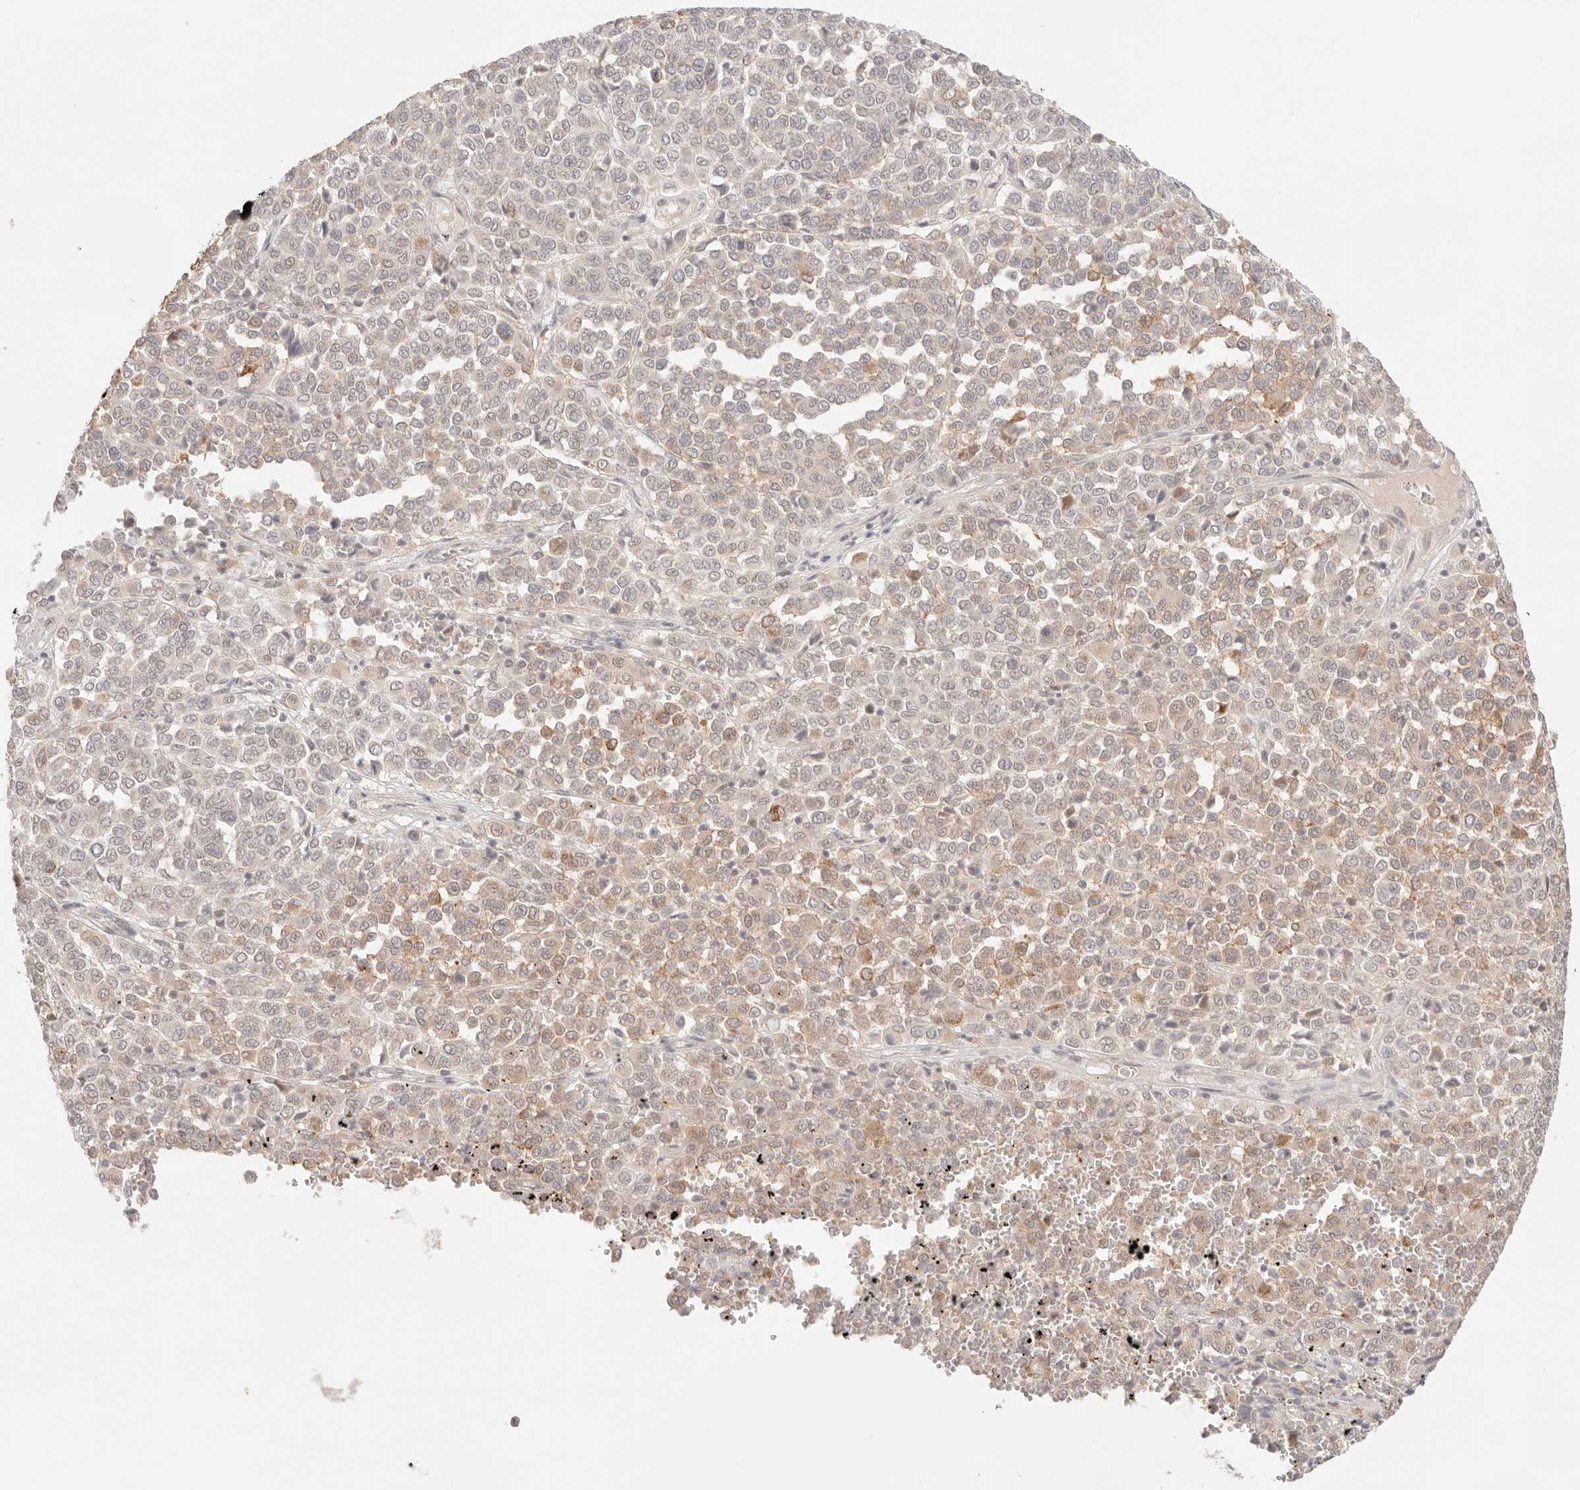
{"staining": {"intensity": "moderate", "quantity": "<25%", "location": "cytoplasmic/membranous"}, "tissue": "melanoma", "cell_type": "Tumor cells", "image_type": "cancer", "snomed": [{"axis": "morphology", "description": "Malignant melanoma, Metastatic site"}, {"axis": "topography", "description": "Pancreas"}], "caption": "Malignant melanoma (metastatic site) stained for a protein exhibits moderate cytoplasmic/membranous positivity in tumor cells.", "gene": "GTF2E2", "patient": {"sex": "female", "age": 30}}